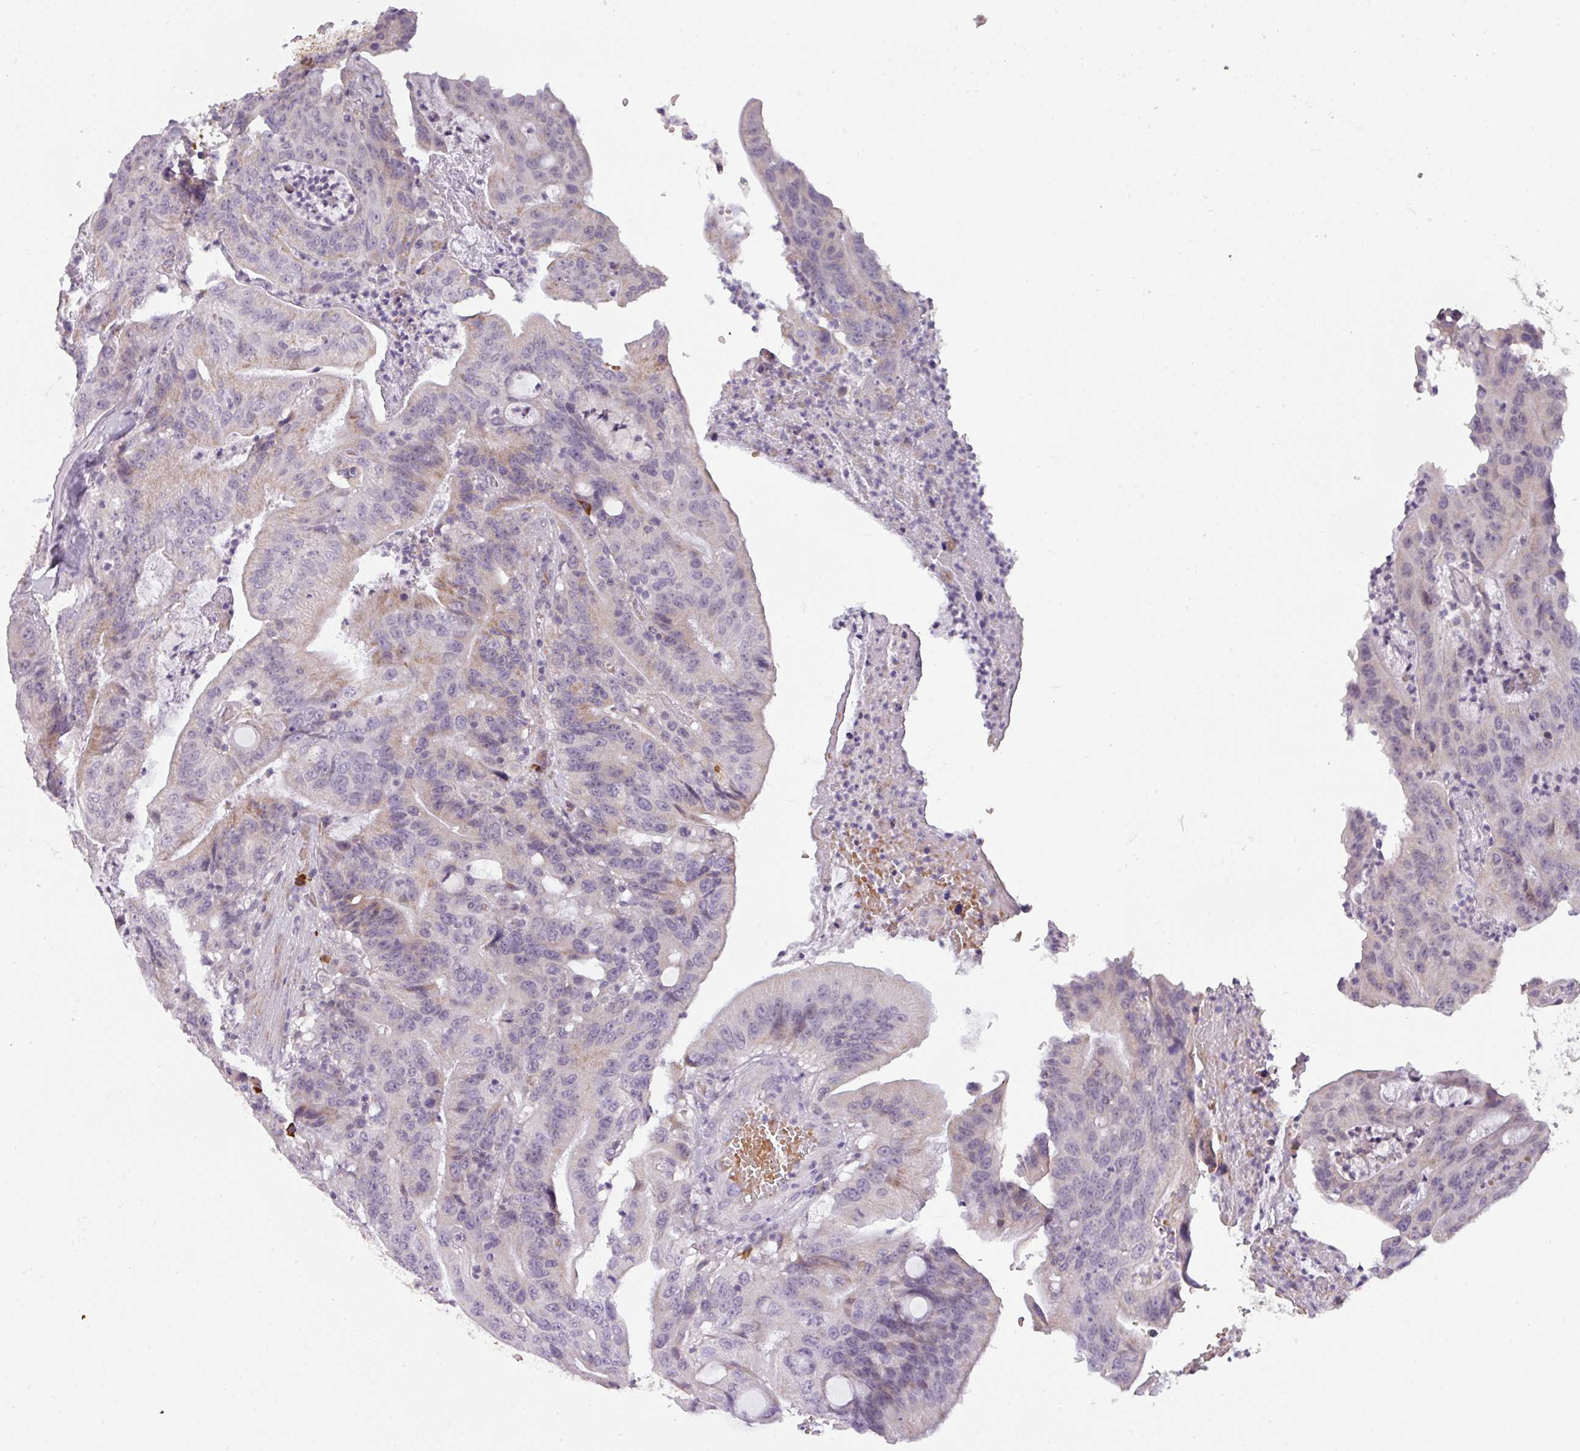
{"staining": {"intensity": "negative", "quantity": "none", "location": "none"}, "tissue": "colorectal cancer", "cell_type": "Tumor cells", "image_type": "cancer", "snomed": [{"axis": "morphology", "description": "Adenocarcinoma, NOS"}, {"axis": "topography", "description": "Colon"}], "caption": "Immunohistochemical staining of human colorectal cancer (adenocarcinoma) demonstrates no significant expression in tumor cells.", "gene": "C2orf68", "patient": {"sex": "male", "age": 83}}